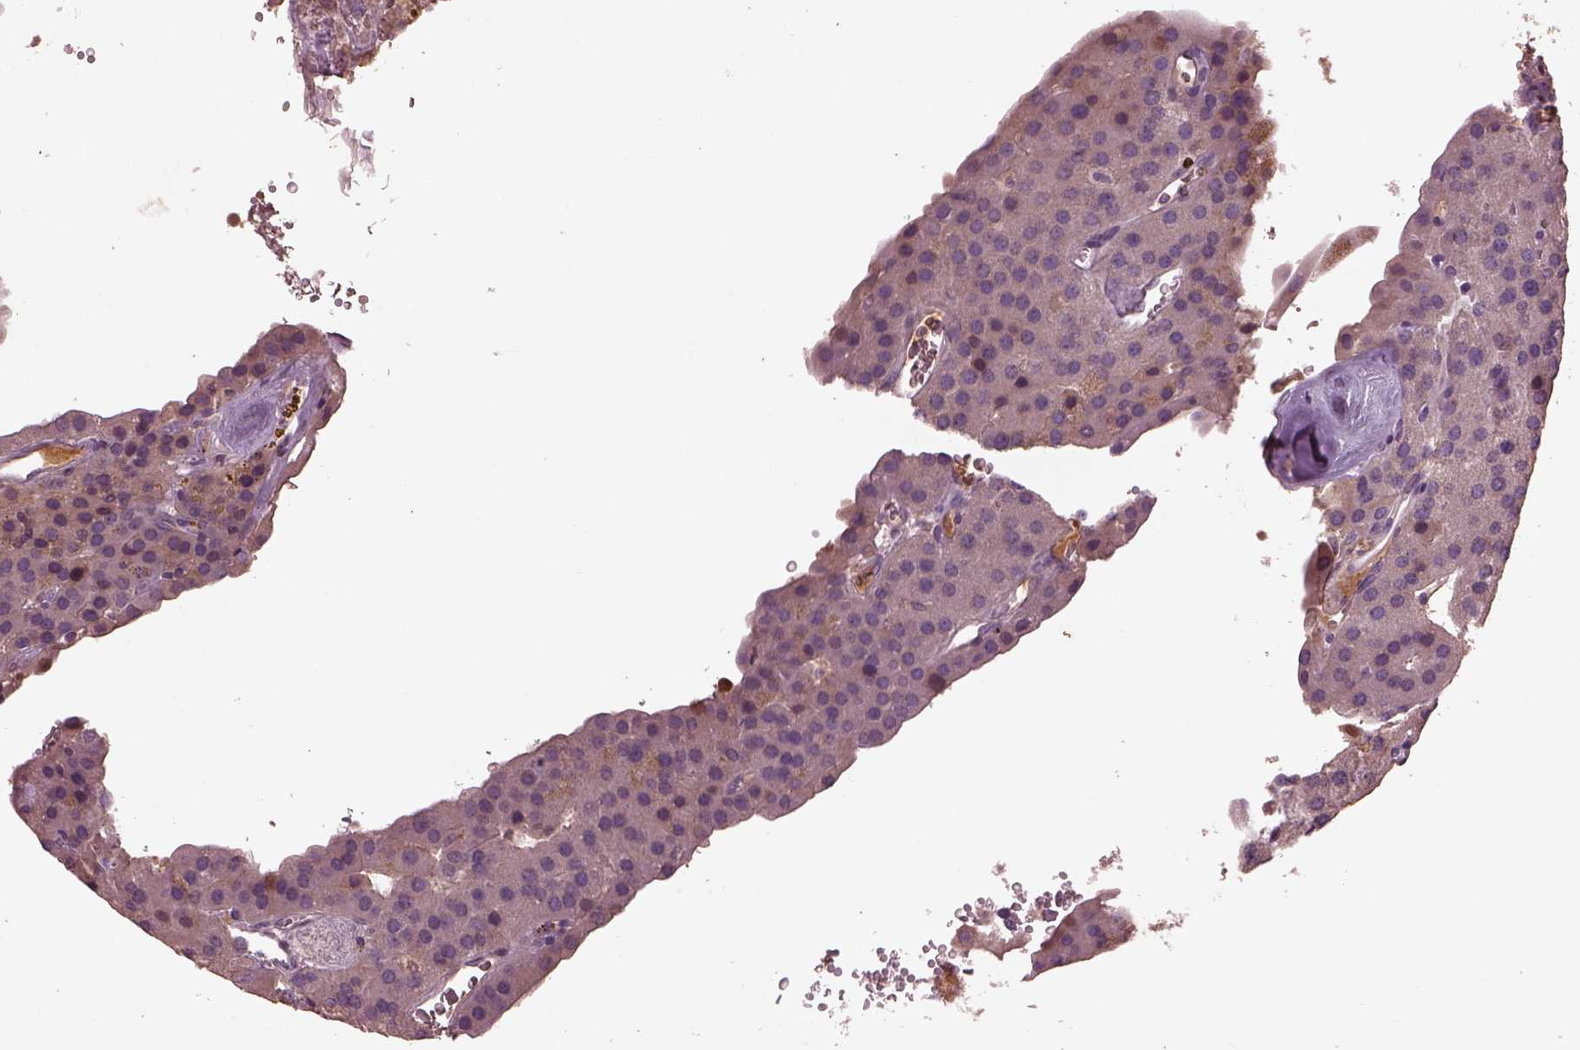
{"staining": {"intensity": "weak", "quantity": ">75%", "location": "cytoplasmic/membranous"}, "tissue": "parathyroid gland", "cell_type": "Glandular cells", "image_type": "normal", "snomed": [{"axis": "morphology", "description": "Normal tissue, NOS"}, {"axis": "morphology", "description": "Adenoma, NOS"}, {"axis": "topography", "description": "Parathyroid gland"}], "caption": "This micrograph displays normal parathyroid gland stained with immunohistochemistry (IHC) to label a protein in brown. The cytoplasmic/membranous of glandular cells show weak positivity for the protein. Nuclei are counter-stained blue.", "gene": "PTX4", "patient": {"sex": "female", "age": 86}}